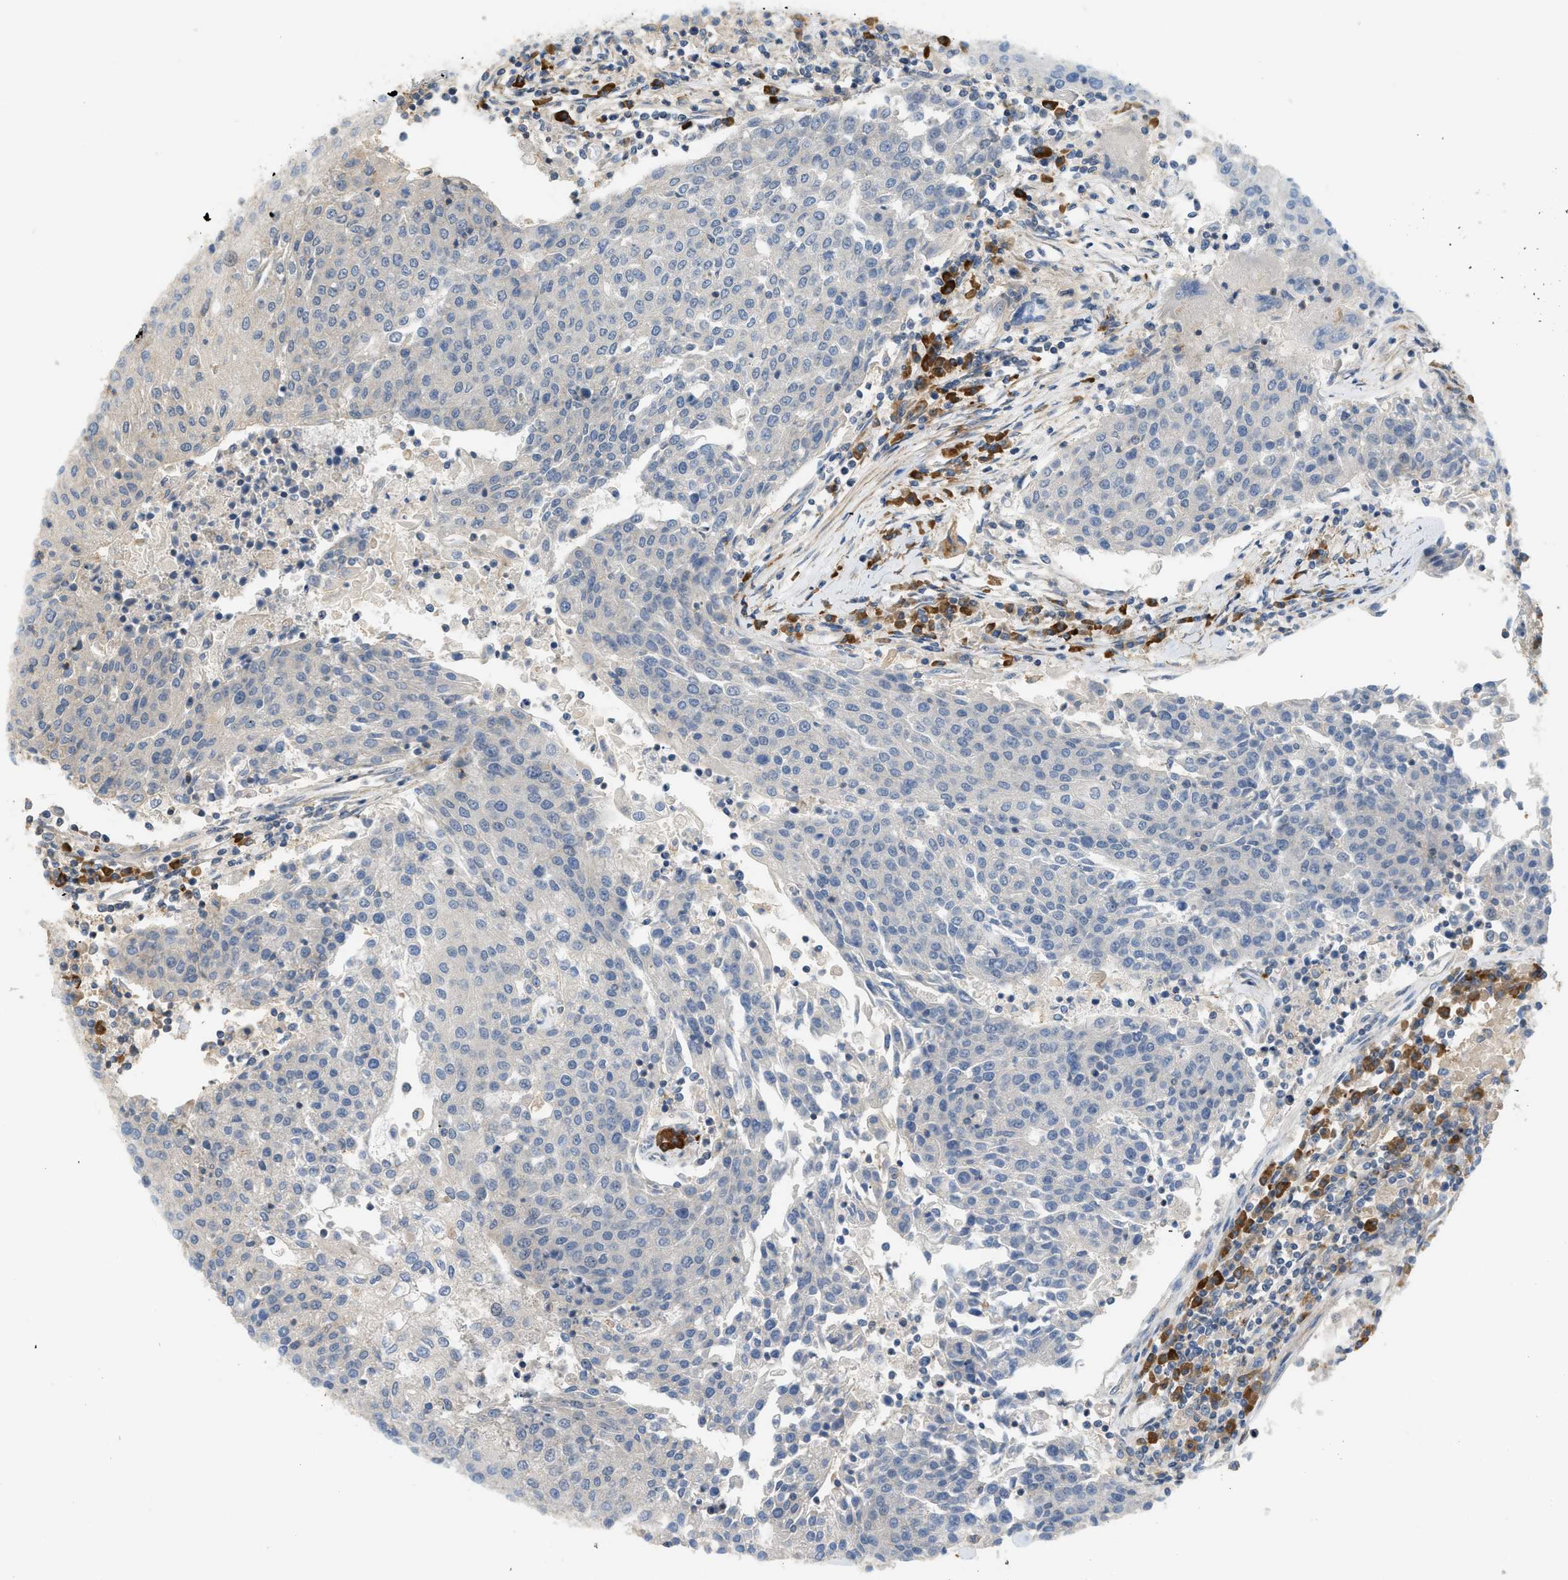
{"staining": {"intensity": "negative", "quantity": "none", "location": "none"}, "tissue": "urothelial cancer", "cell_type": "Tumor cells", "image_type": "cancer", "snomed": [{"axis": "morphology", "description": "Urothelial carcinoma, High grade"}, {"axis": "topography", "description": "Urinary bladder"}], "caption": "There is no significant expression in tumor cells of urothelial cancer. (DAB (3,3'-diaminobenzidine) IHC, high magnification).", "gene": "BTN3A2", "patient": {"sex": "female", "age": 85}}